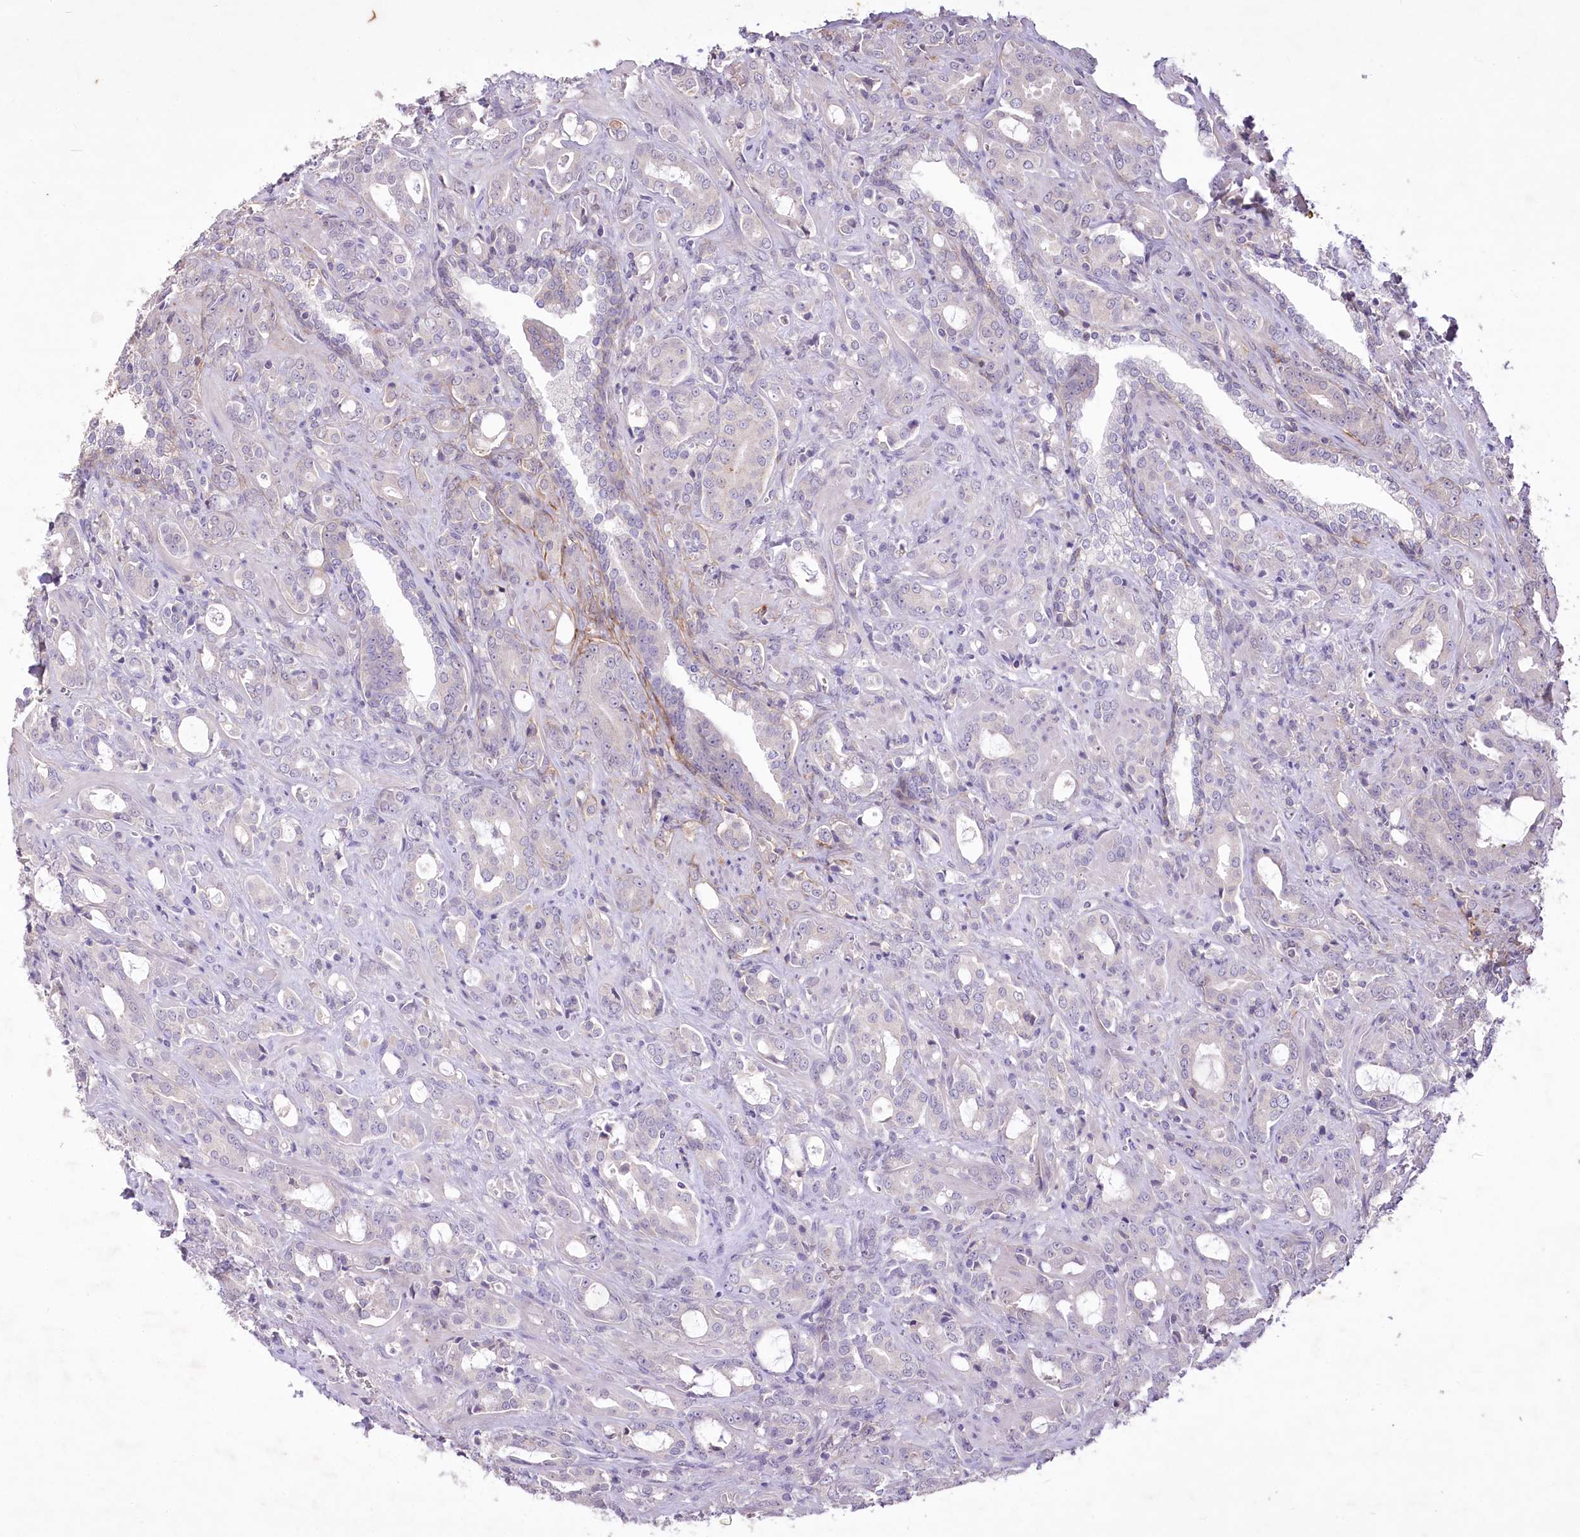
{"staining": {"intensity": "negative", "quantity": "none", "location": "none"}, "tissue": "prostate cancer", "cell_type": "Tumor cells", "image_type": "cancer", "snomed": [{"axis": "morphology", "description": "Adenocarcinoma, High grade"}, {"axis": "topography", "description": "Prostate"}], "caption": "Immunohistochemistry (IHC) of prostate cancer (high-grade adenocarcinoma) reveals no positivity in tumor cells.", "gene": "ENPP1", "patient": {"sex": "male", "age": 72}}